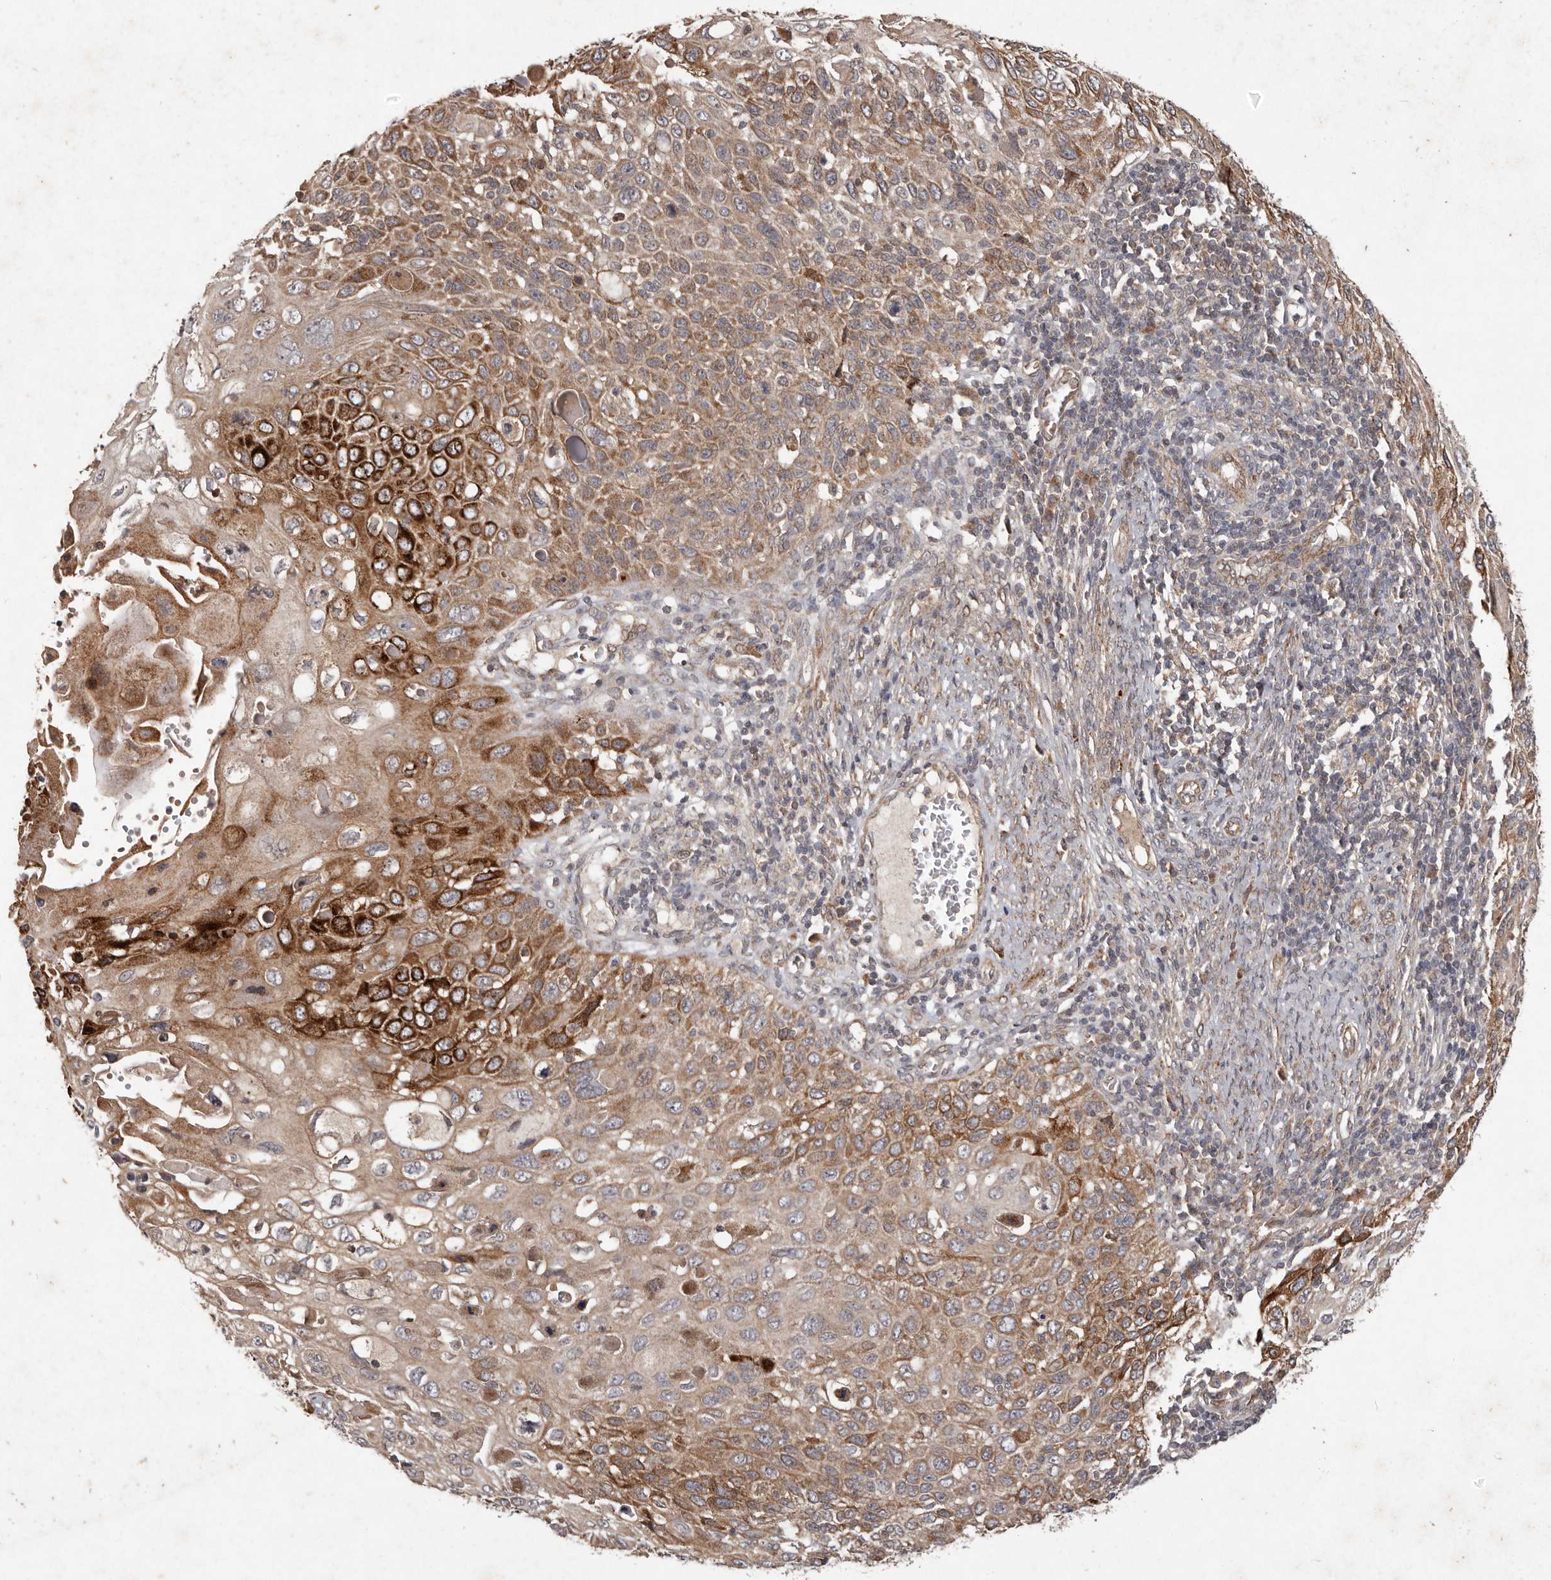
{"staining": {"intensity": "moderate", "quantity": ">75%", "location": "cytoplasmic/membranous"}, "tissue": "cervical cancer", "cell_type": "Tumor cells", "image_type": "cancer", "snomed": [{"axis": "morphology", "description": "Squamous cell carcinoma, NOS"}, {"axis": "topography", "description": "Cervix"}], "caption": "Immunohistochemical staining of cervical squamous cell carcinoma exhibits medium levels of moderate cytoplasmic/membranous expression in approximately >75% of tumor cells.", "gene": "PLOD2", "patient": {"sex": "female", "age": 70}}